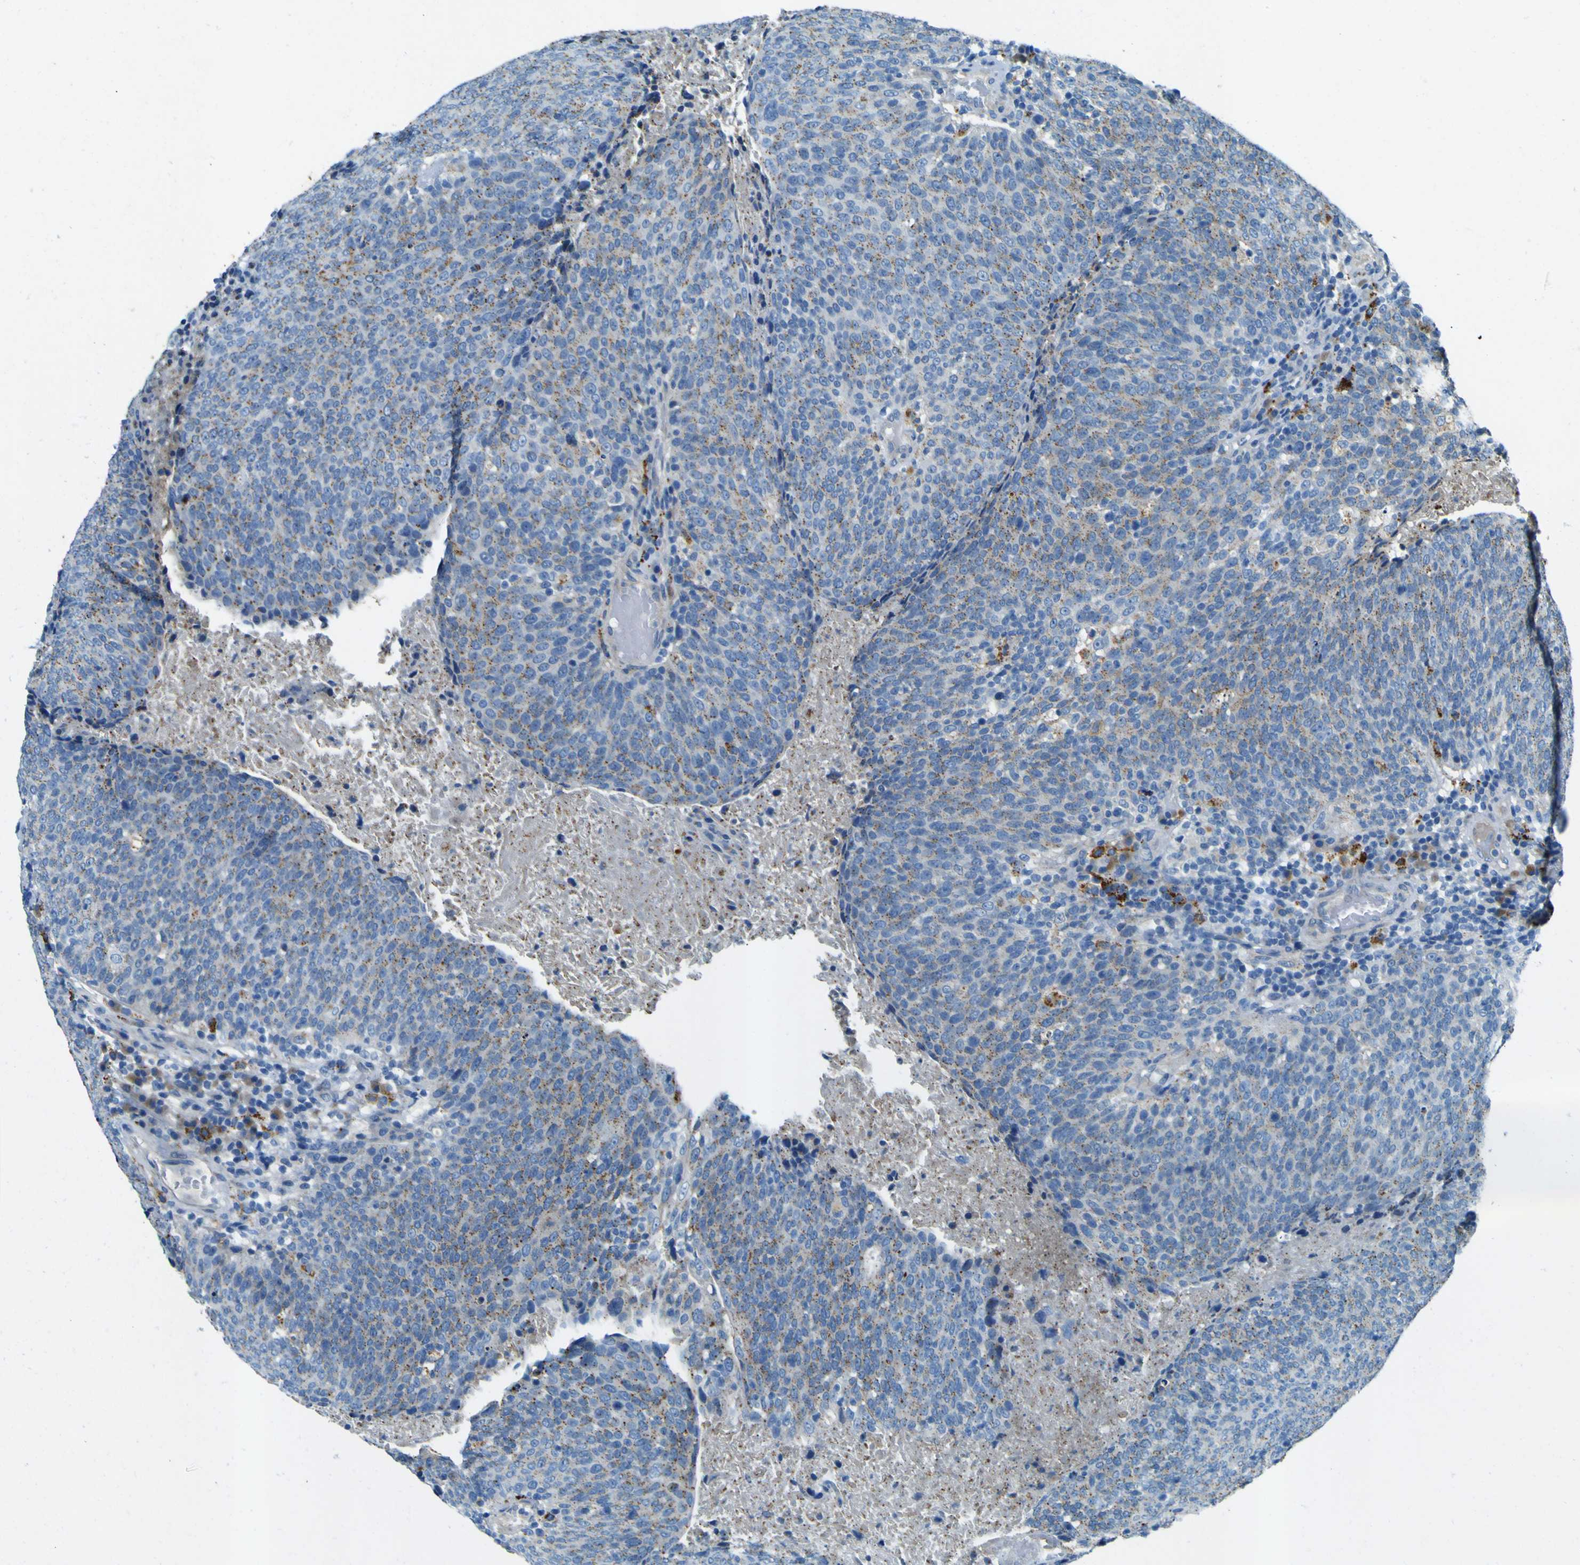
{"staining": {"intensity": "negative", "quantity": "none", "location": "none"}, "tissue": "head and neck cancer", "cell_type": "Tumor cells", "image_type": "cancer", "snomed": [{"axis": "morphology", "description": "Squamous cell carcinoma, NOS"}, {"axis": "morphology", "description": "Squamous cell carcinoma, metastatic, NOS"}, {"axis": "topography", "description": "Lymph node"}, {"axis": "topography", "description": "Head-Neck"}], "caption": "An immunohistochemistry micrograph of squamous cell carcinoma (head and neck) is shown. There is no staining in tumor cells of squamous cell carcinoma (head and neck).", "gene": "PDE9A", "patient": {"sex": "male", "age": 62}}